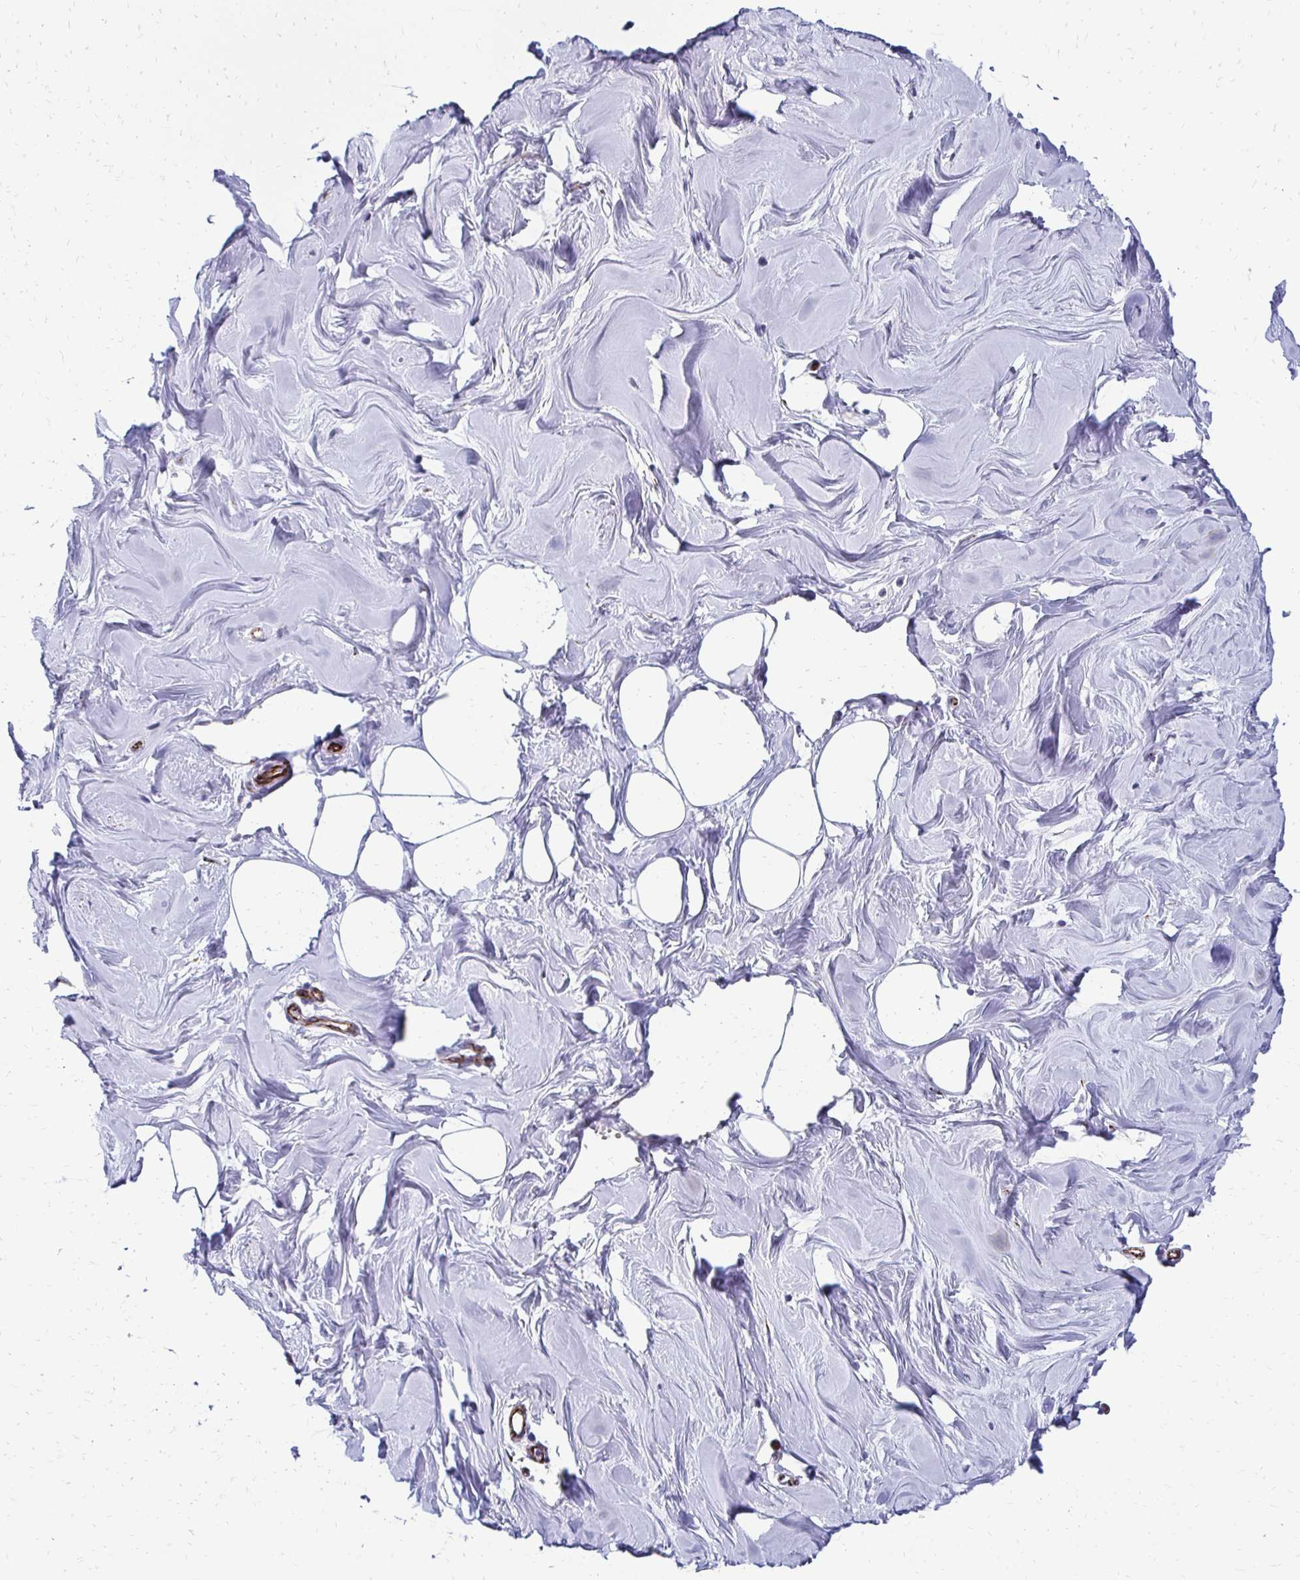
{"staining": {"intensity": "negative", "quantity": "none", "location": "none"}, "tissue": "breast", "cell_type": "Adipocytes", "image_type": "normal", "snomed": [{"axis": "morphology", "description": "Normal tissue, NOS"}, {"axis": "topography", "description": "Breast"}], "caption": "Breast stained for a protein using immunohistochemistry exhibits no positivity adipocytes.", "gene": "TMEM54", "patient": {"sex": "female", "age": 27}}